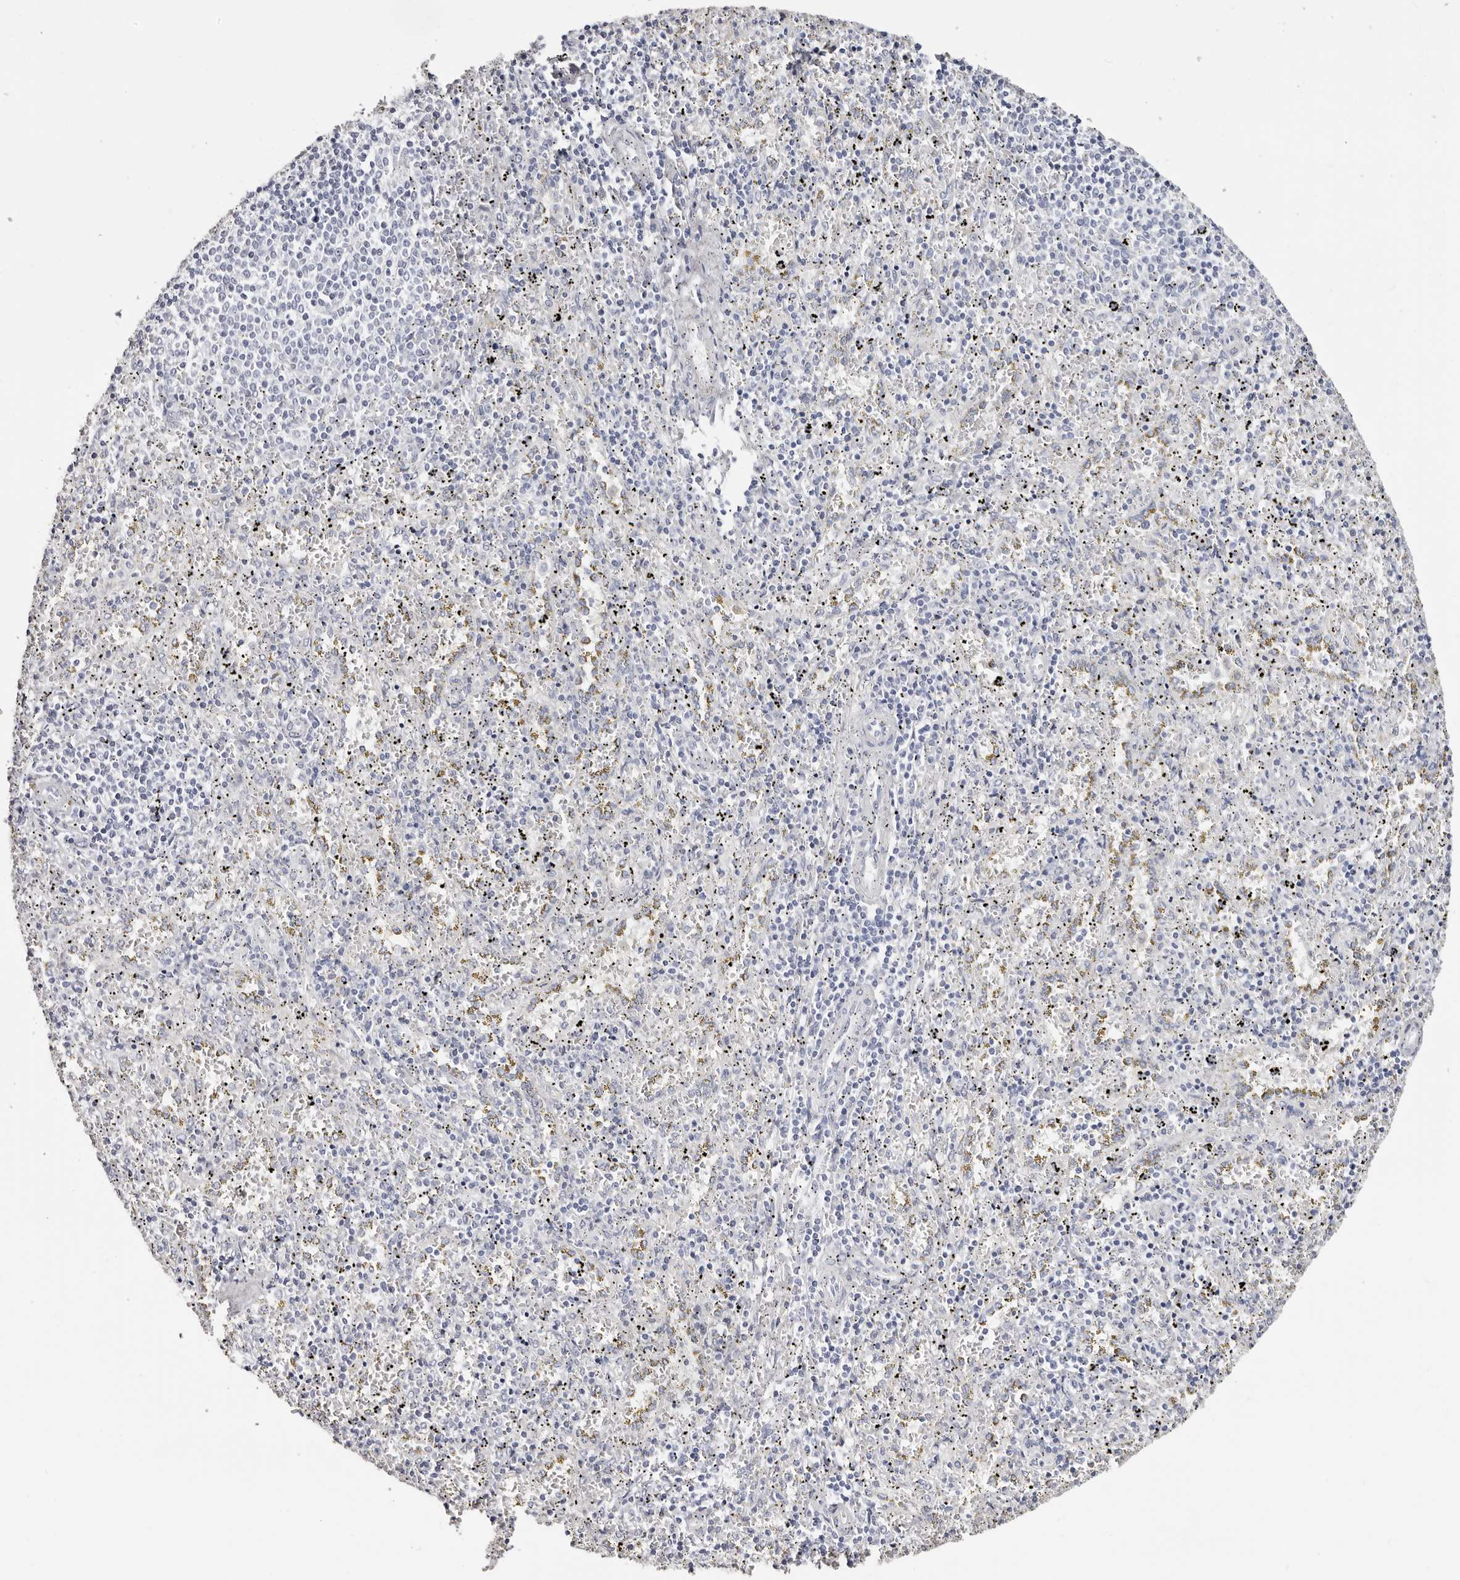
{"staining": {"intensity": "negative", "quantity": "none", "location": "none"}, "tissue": "spleen", "cell_type": "Cells in red pulp", "image_type": "normal", "snomed": [{"axis": "morphology", "description": "Normal tissue, NOS"}, {"axis": "topography", "description": "Spleen"}], "caption": "Immunohistochemical staining of unremarkable spleen shows no significant positivity in cells in red pulp. (DAB (3,3'-diaminobenzidine) IHC visualized using brightfield microscopy, high magnification).", "gene": "AKNAD1", "patient": {"sex": "male", "age": 11}}